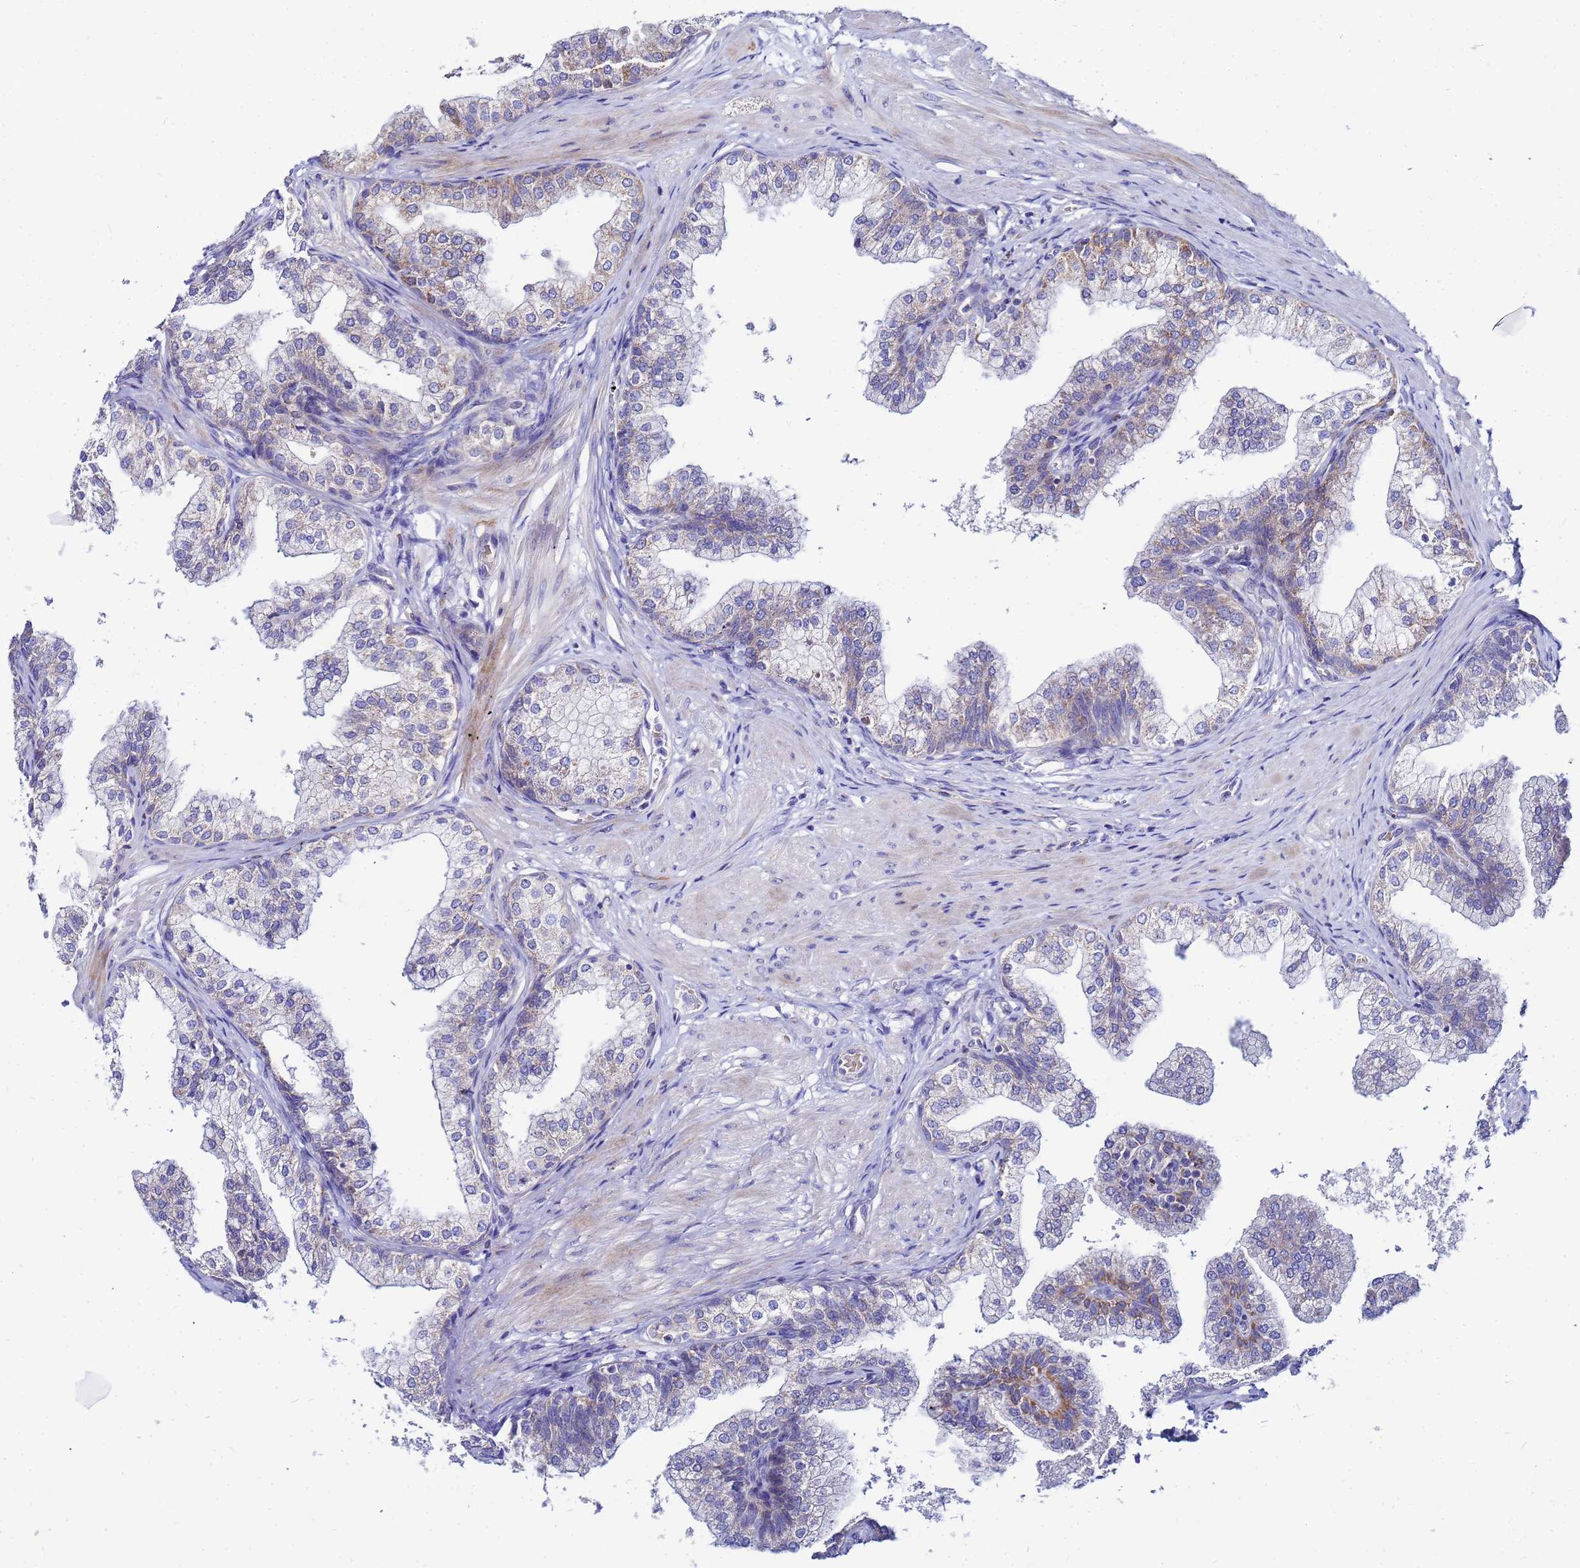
{"staining": {"intensity": "moderate", "quantity": "<25%", "location": "cytoplasmic/membranous"}, "tissue": "prostate", "cell_type": "Glandular cells", "image_type": "normal", "snomed": [{"axis": "morphology", "description": "Normal tissue, NOS"}, {"axis": "topography", "description": "Prostate"}], "caption": "Prostate stained with DAB immunohistochemistry reveals low levels of moderate cytoplasmic/membranous expression in about <25% of glandular cells.", "gene": "FAHD2A", "patient": {"sex": "male", "age": 60}}